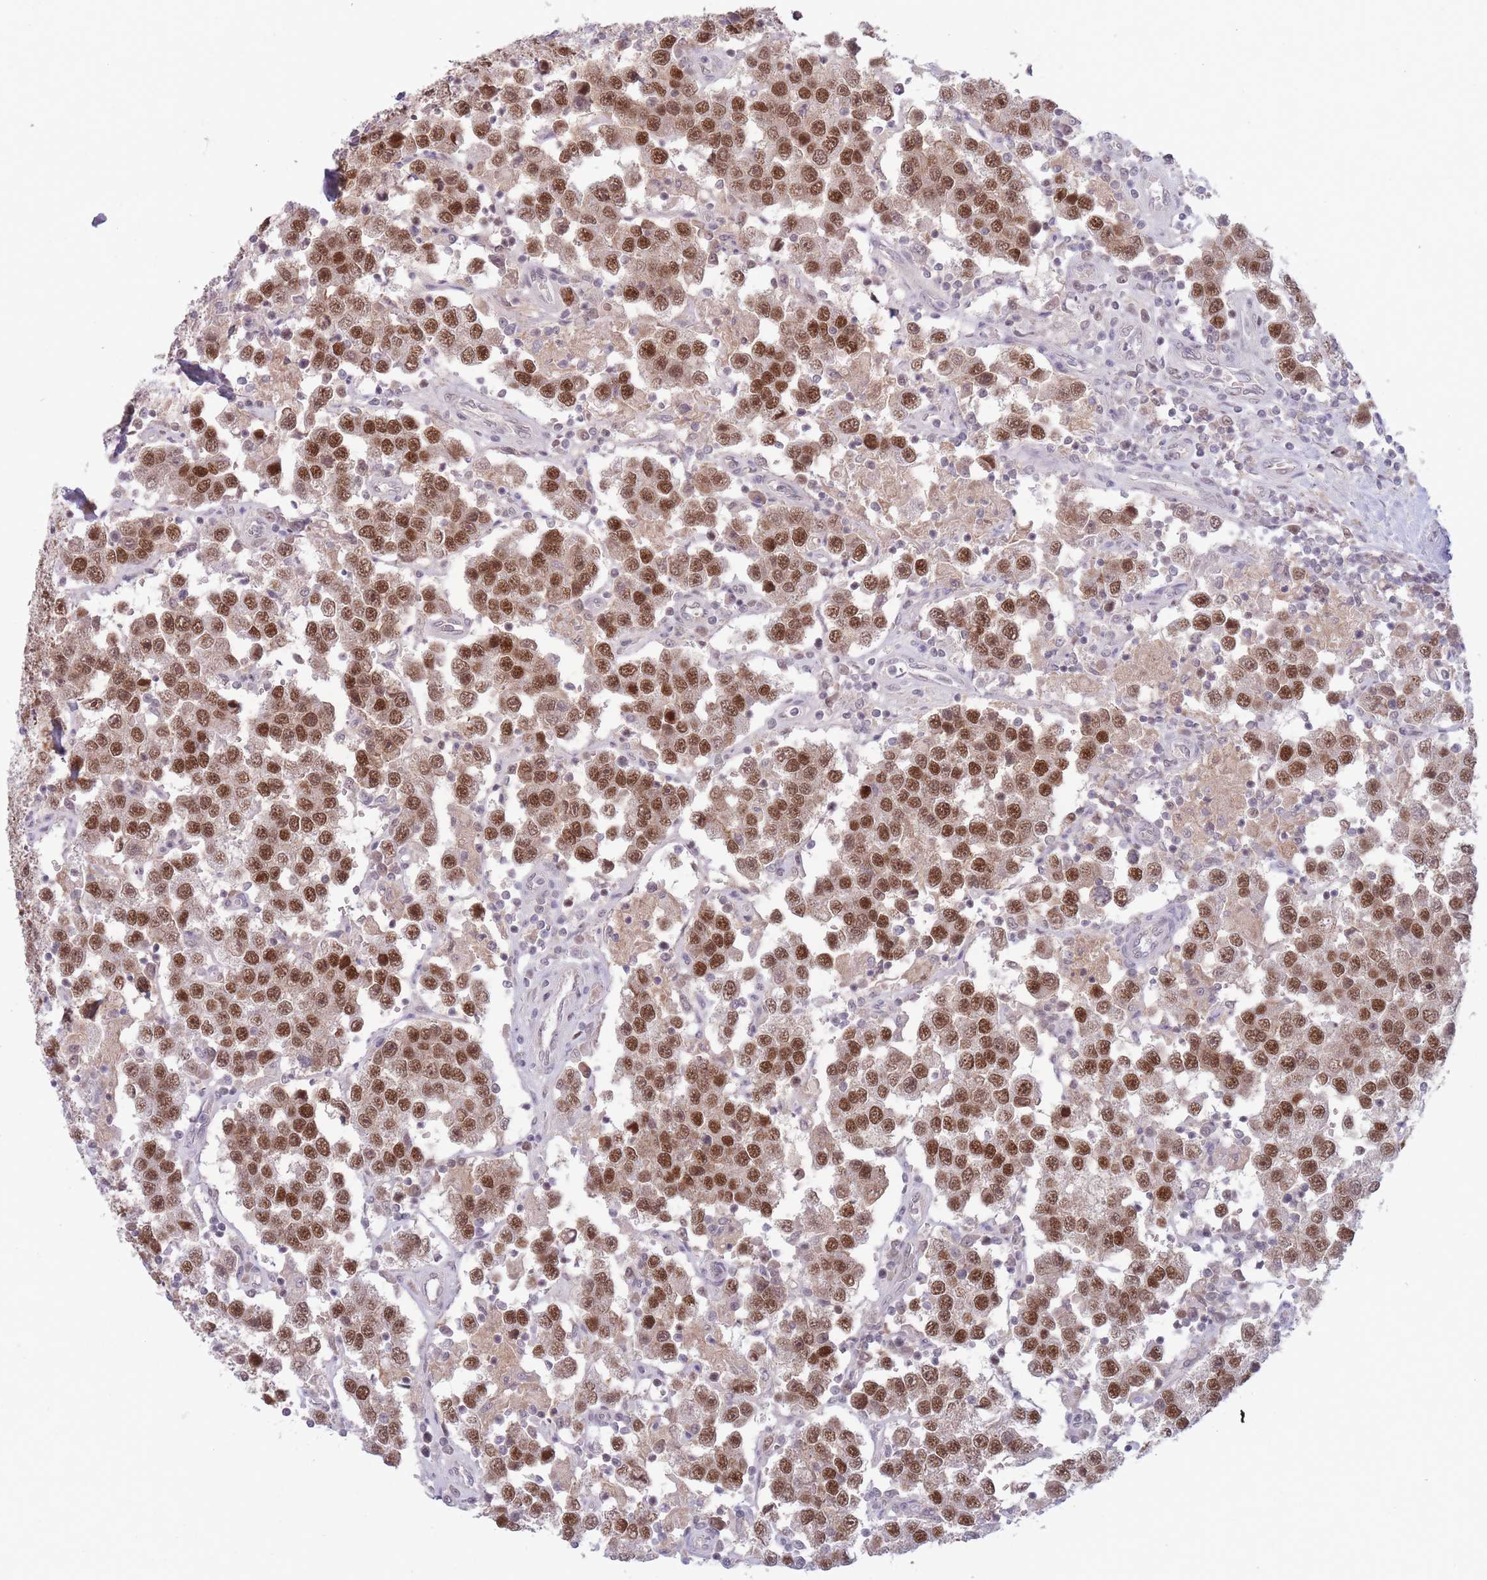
{"staining": {"intensity": "moderate", "quantity": ">75%", "location": "nuclear"}, "tissue": "testis cancer", "cell_type": "Tumor cells", "image_type": "cancer", "snomed": [{"axis": "morphology", "description": "Seminoma, NOS"}, {"axis": "topography", "description": "Testis"}], "caption": "Testis seminoma stained for a protein shows moderate nuclear positivity in tumor cells. (IHC, brightfield microscopy, high magnification).", "gene": "ARID3B", "patient": {"sex": "male", "age": 37}}